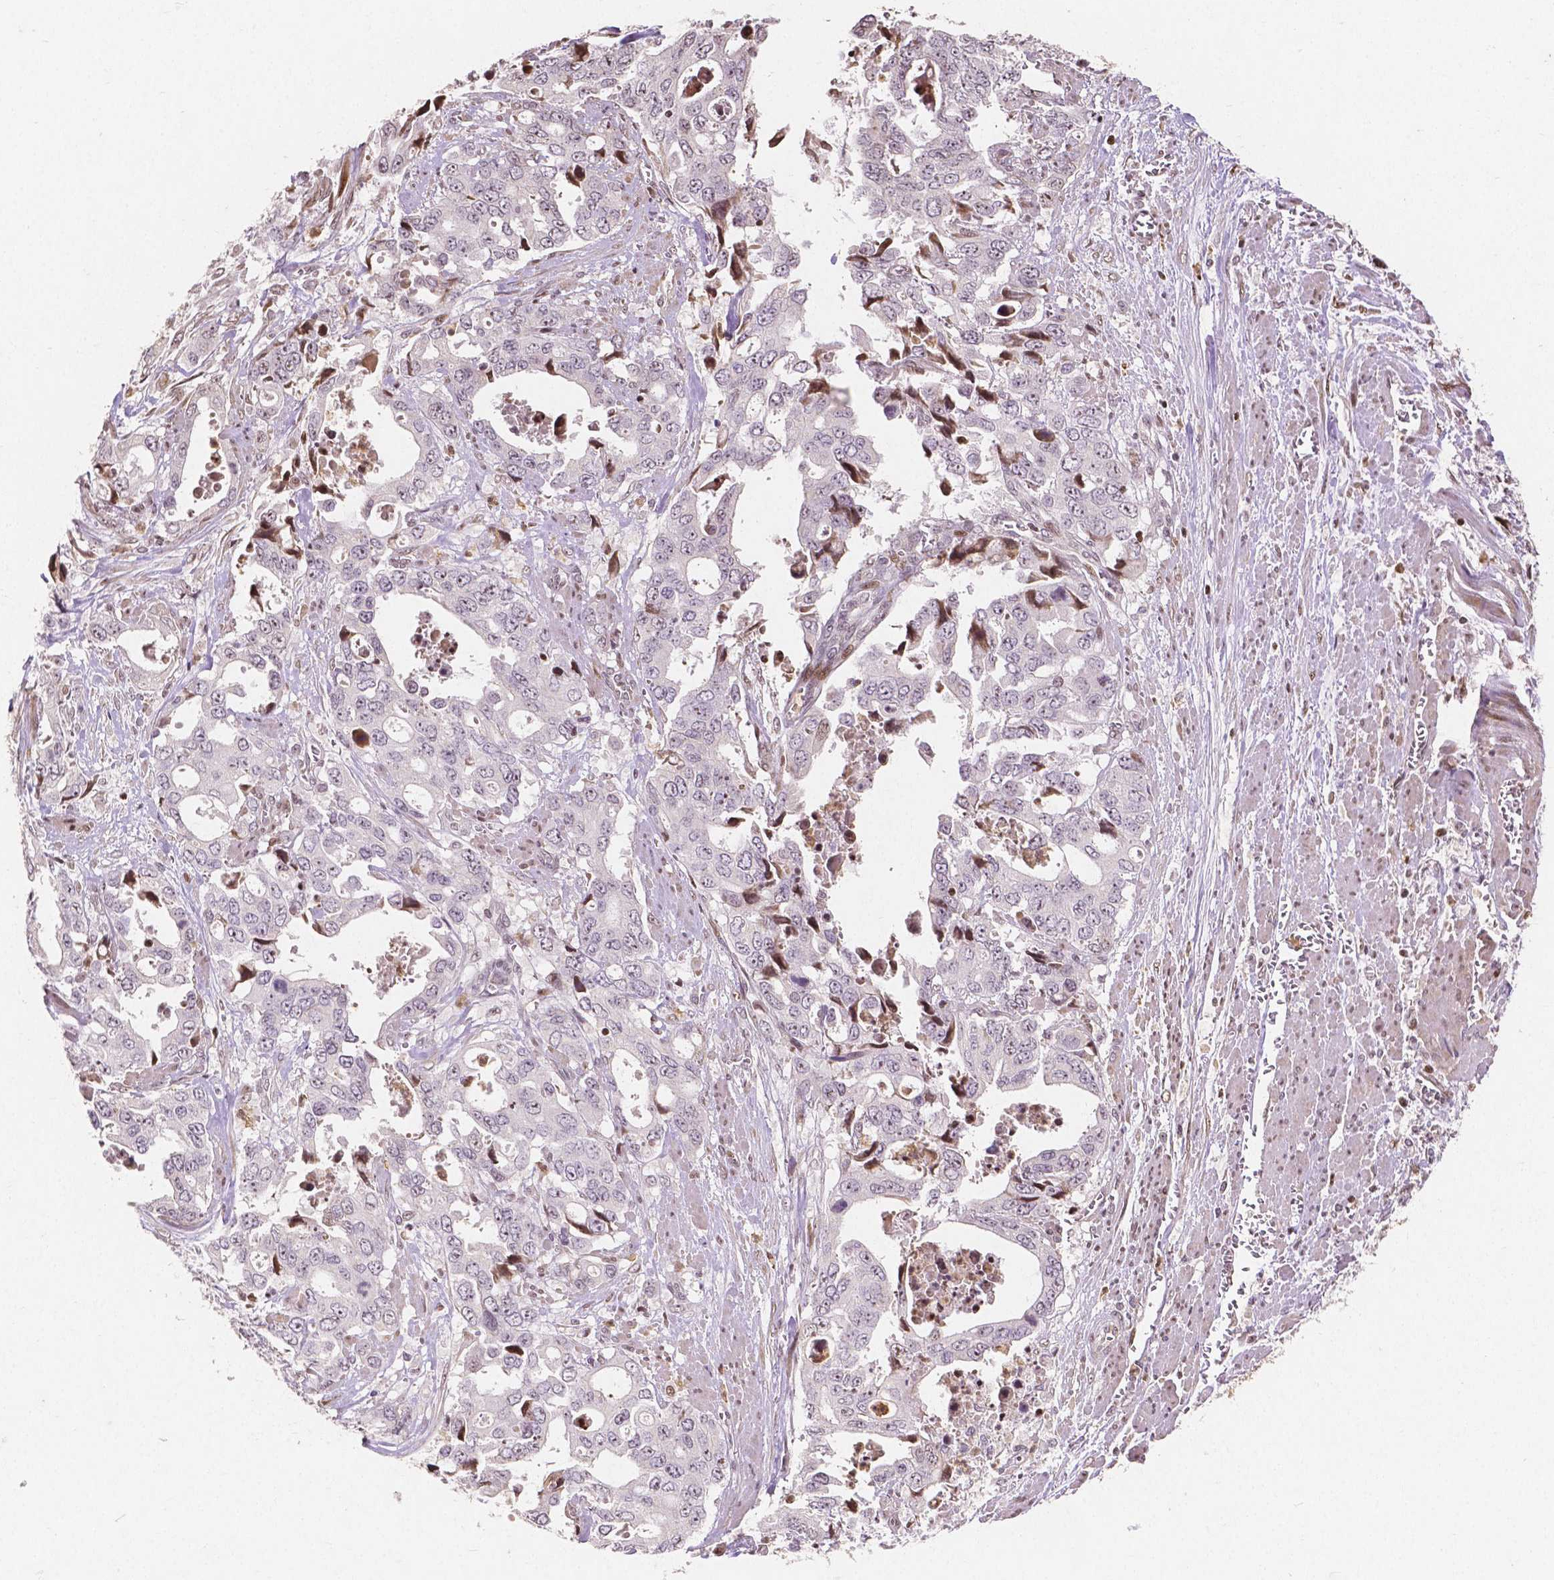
{"staining": {"intensity": "negative", "quantity": "none", "location": "none"}, "tissue": "stomach cancer", "cell_type": "Tumor cells", "image_type": "cancer", "snomed": [{"axis": "morphology", "description": "Adenocarcinoma, NOS"}, {"axis": "topography", "description": "Stomach, upper"}], "caption": "High magnification brightfield microscopy of stomach cancer stained with DAB (3,3'-diaminobenzidine) (brown) and counterstained with hematoxylin (blue): tumor cells show no significant staining.", "gene": "PTPN18", "patient": {"sex": "male", "age": 74}}